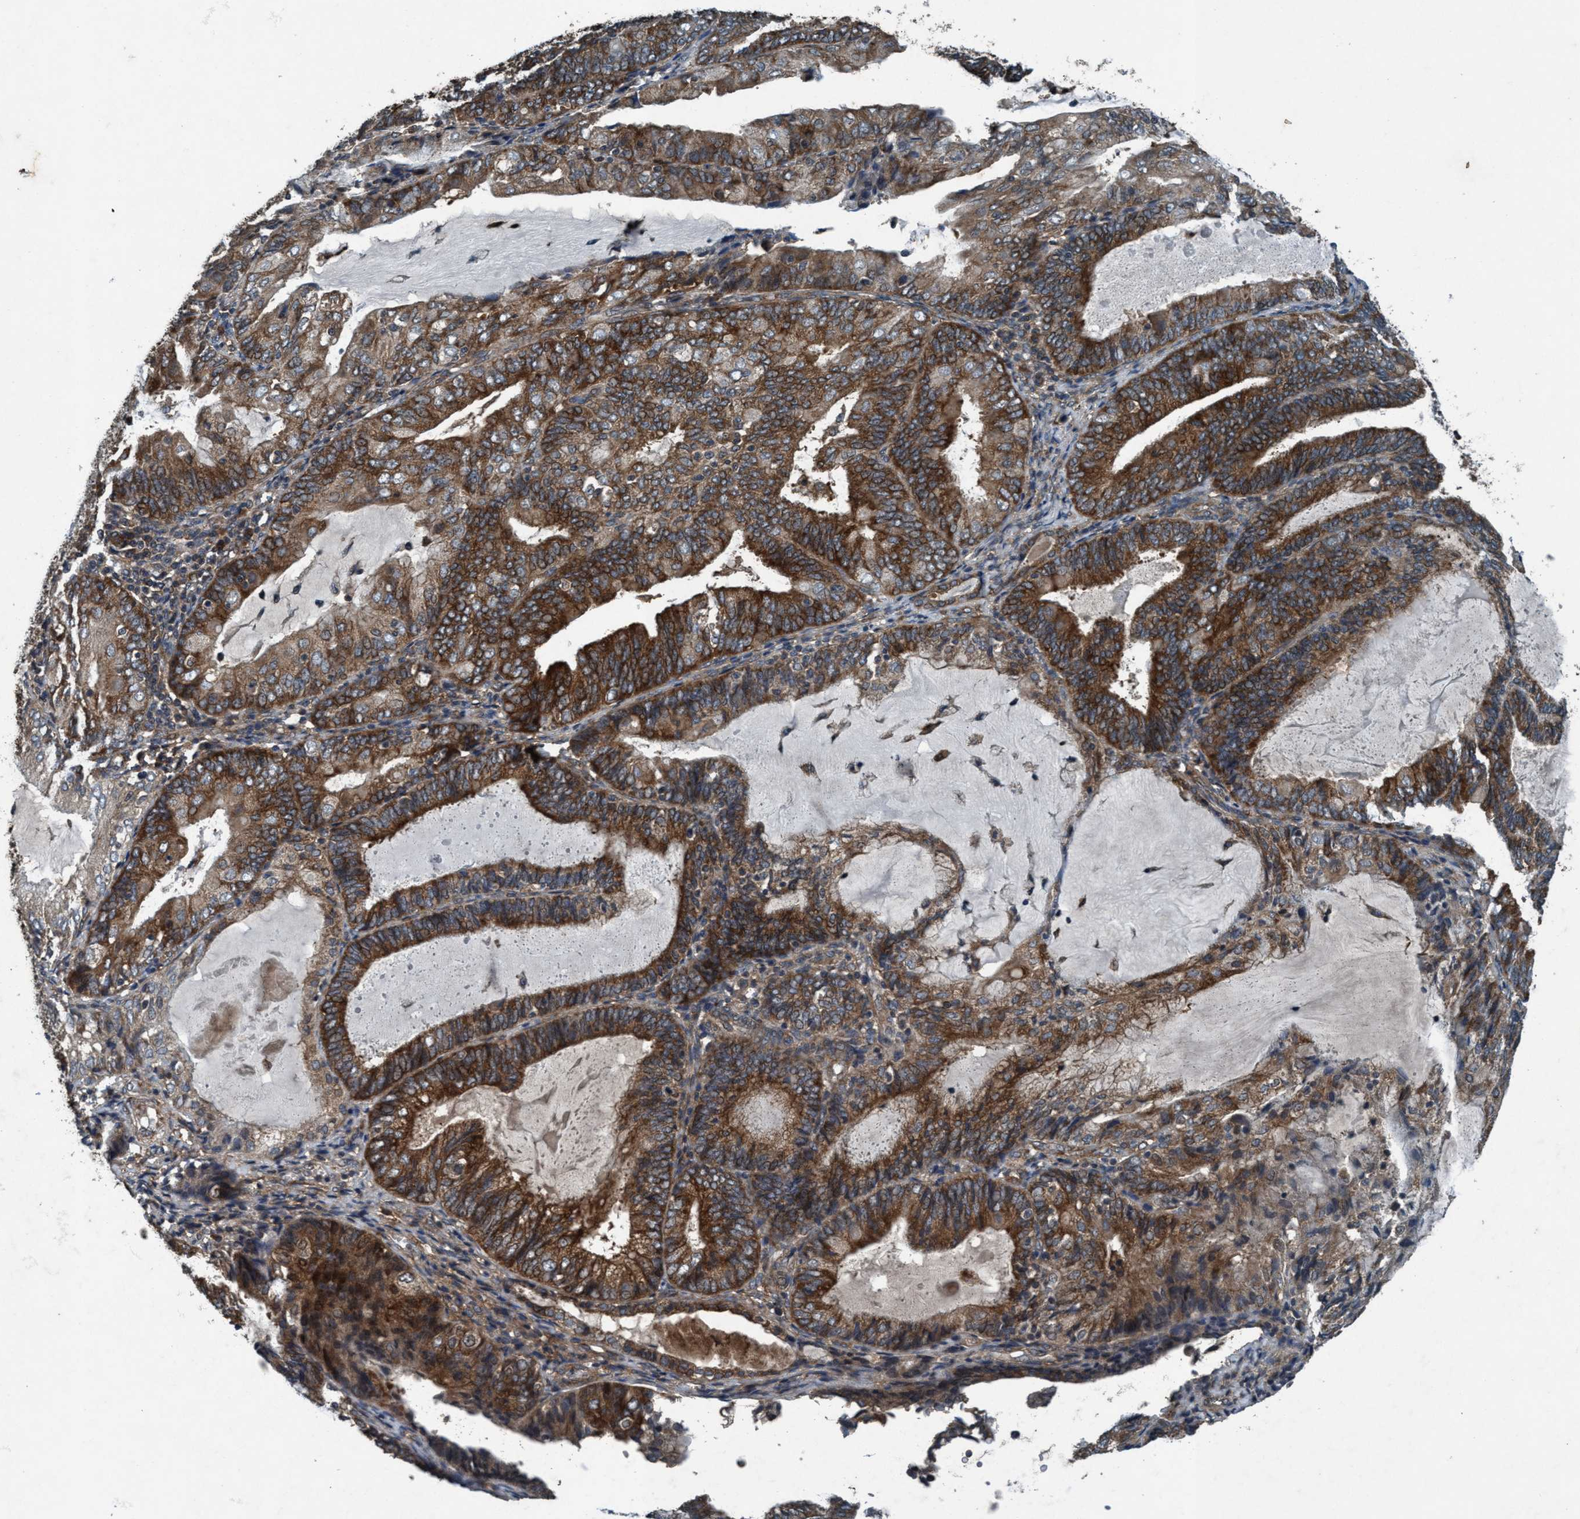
{"staining": {"intensity": "strong", "quantity": ">75%", "location": "cytoplasmic/membranous"}, "tissue": "endometrial cancer", "cell_type": "Tumor cells", "image_type": "cancer", "snomed": [{"axis": "morphology", "description": "Adenocarcinoma, NOS"}, {"axis": "topography", "description": "Endometrium"}], "caption": "IHC of human endometrial cancer shows high levels of strong cytoplasmic/membranous positivity in approximately >75% of tumor cells.", "gene": "AKT1S1", "patient": {"sex": "female", "age": 81}}